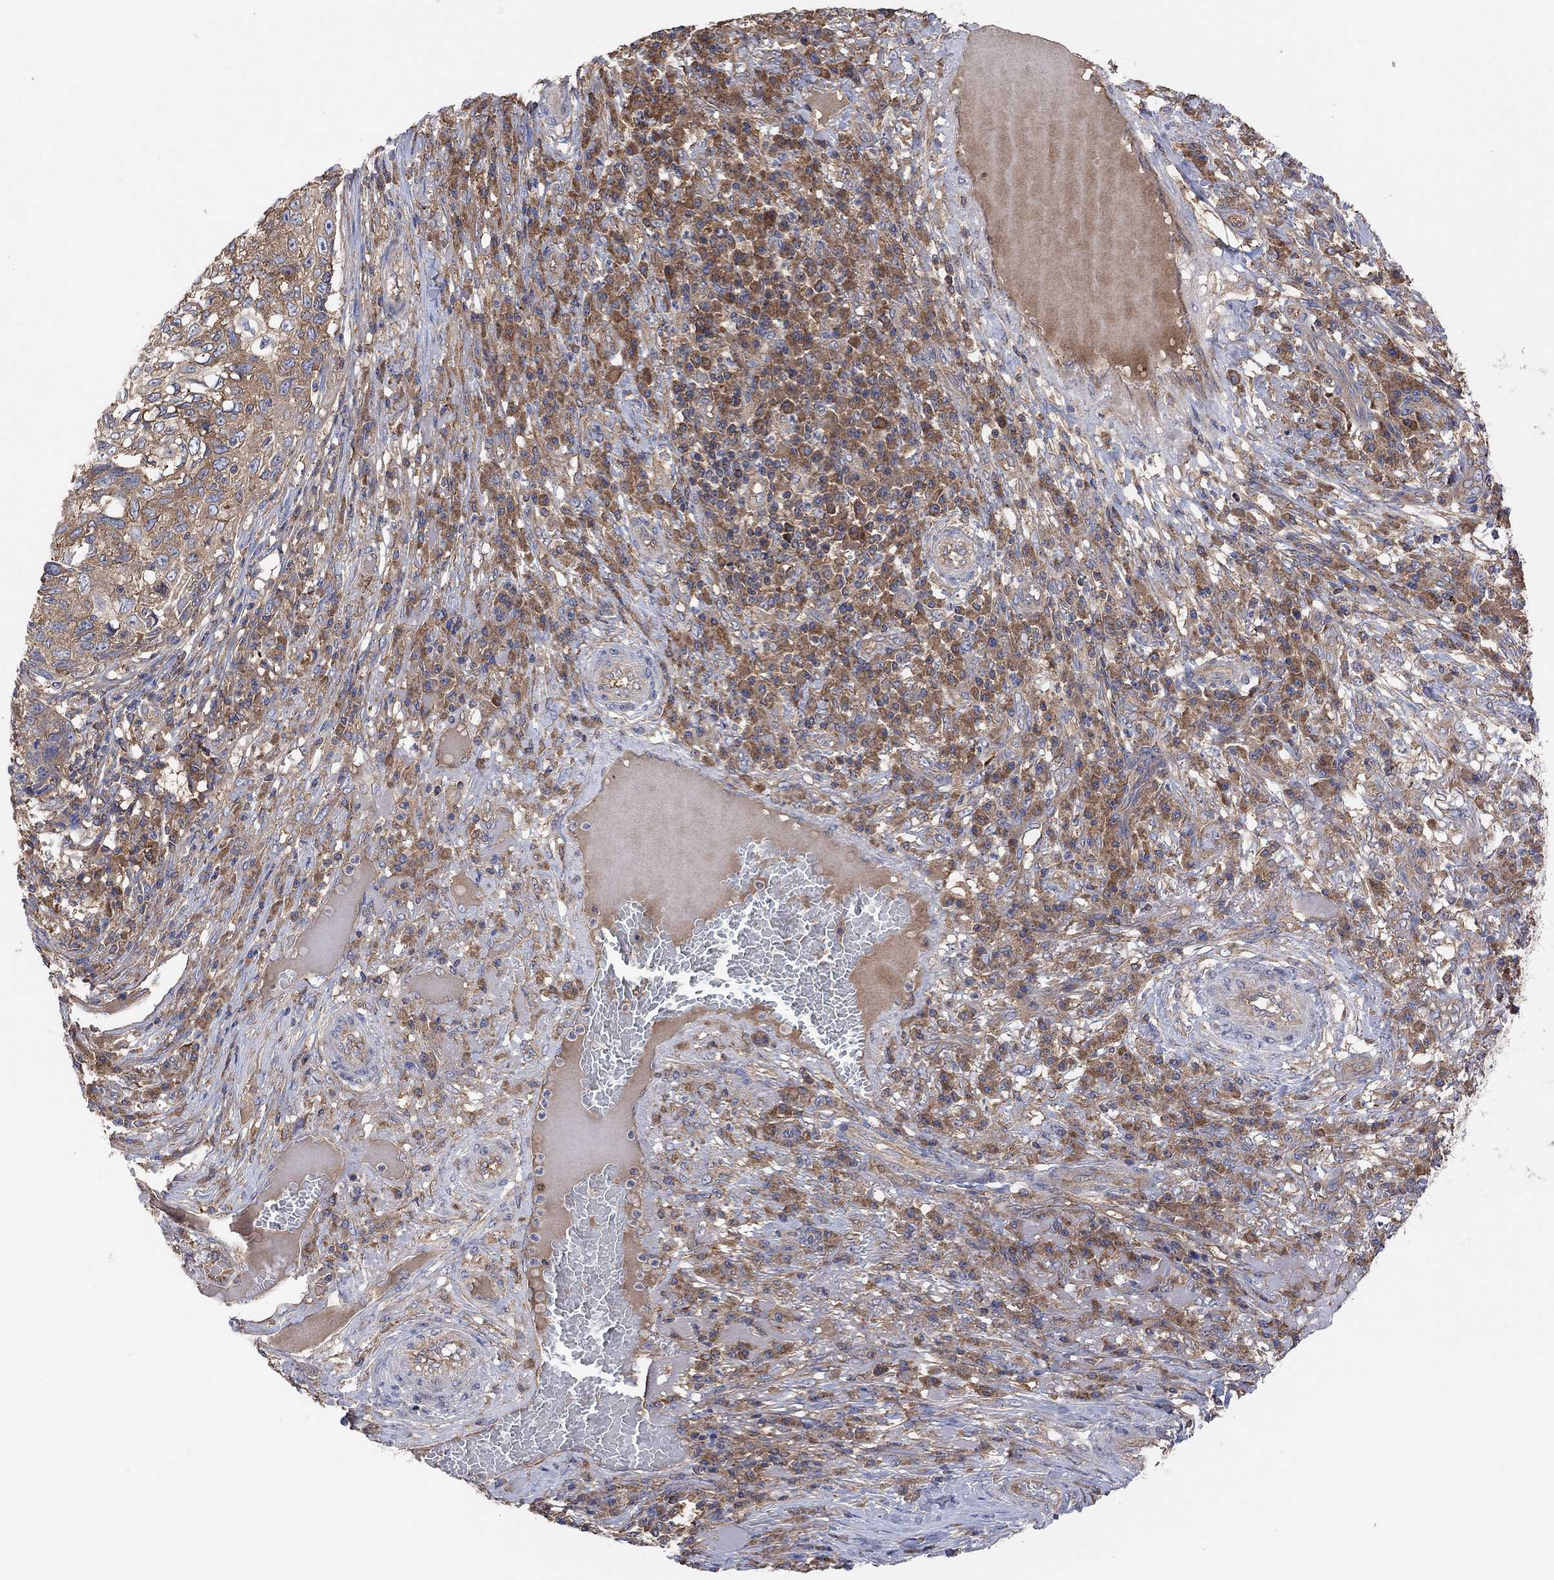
{"staining": {"intensity": "moderate", "quantity": "25%-75%", "location": "cytoplasmic/membranous"}, "tissue": "skin cancer", "cell_type": "Tumor cells", "image_type": "cancer", "snomed": [{"axis": "morphology", "description": "Squamous cell carcinoma, NOS"}, {"axis": "topography", "description": "Skin"}], "caption": "Protein staining reveals moderate cytoplasmic/membranous staining in about 25%-75% of tumor cells in squamous cell carcinoma (skin).", "gene": "BLOC1S3", "patient": {"sex": "male", "age": 92}}